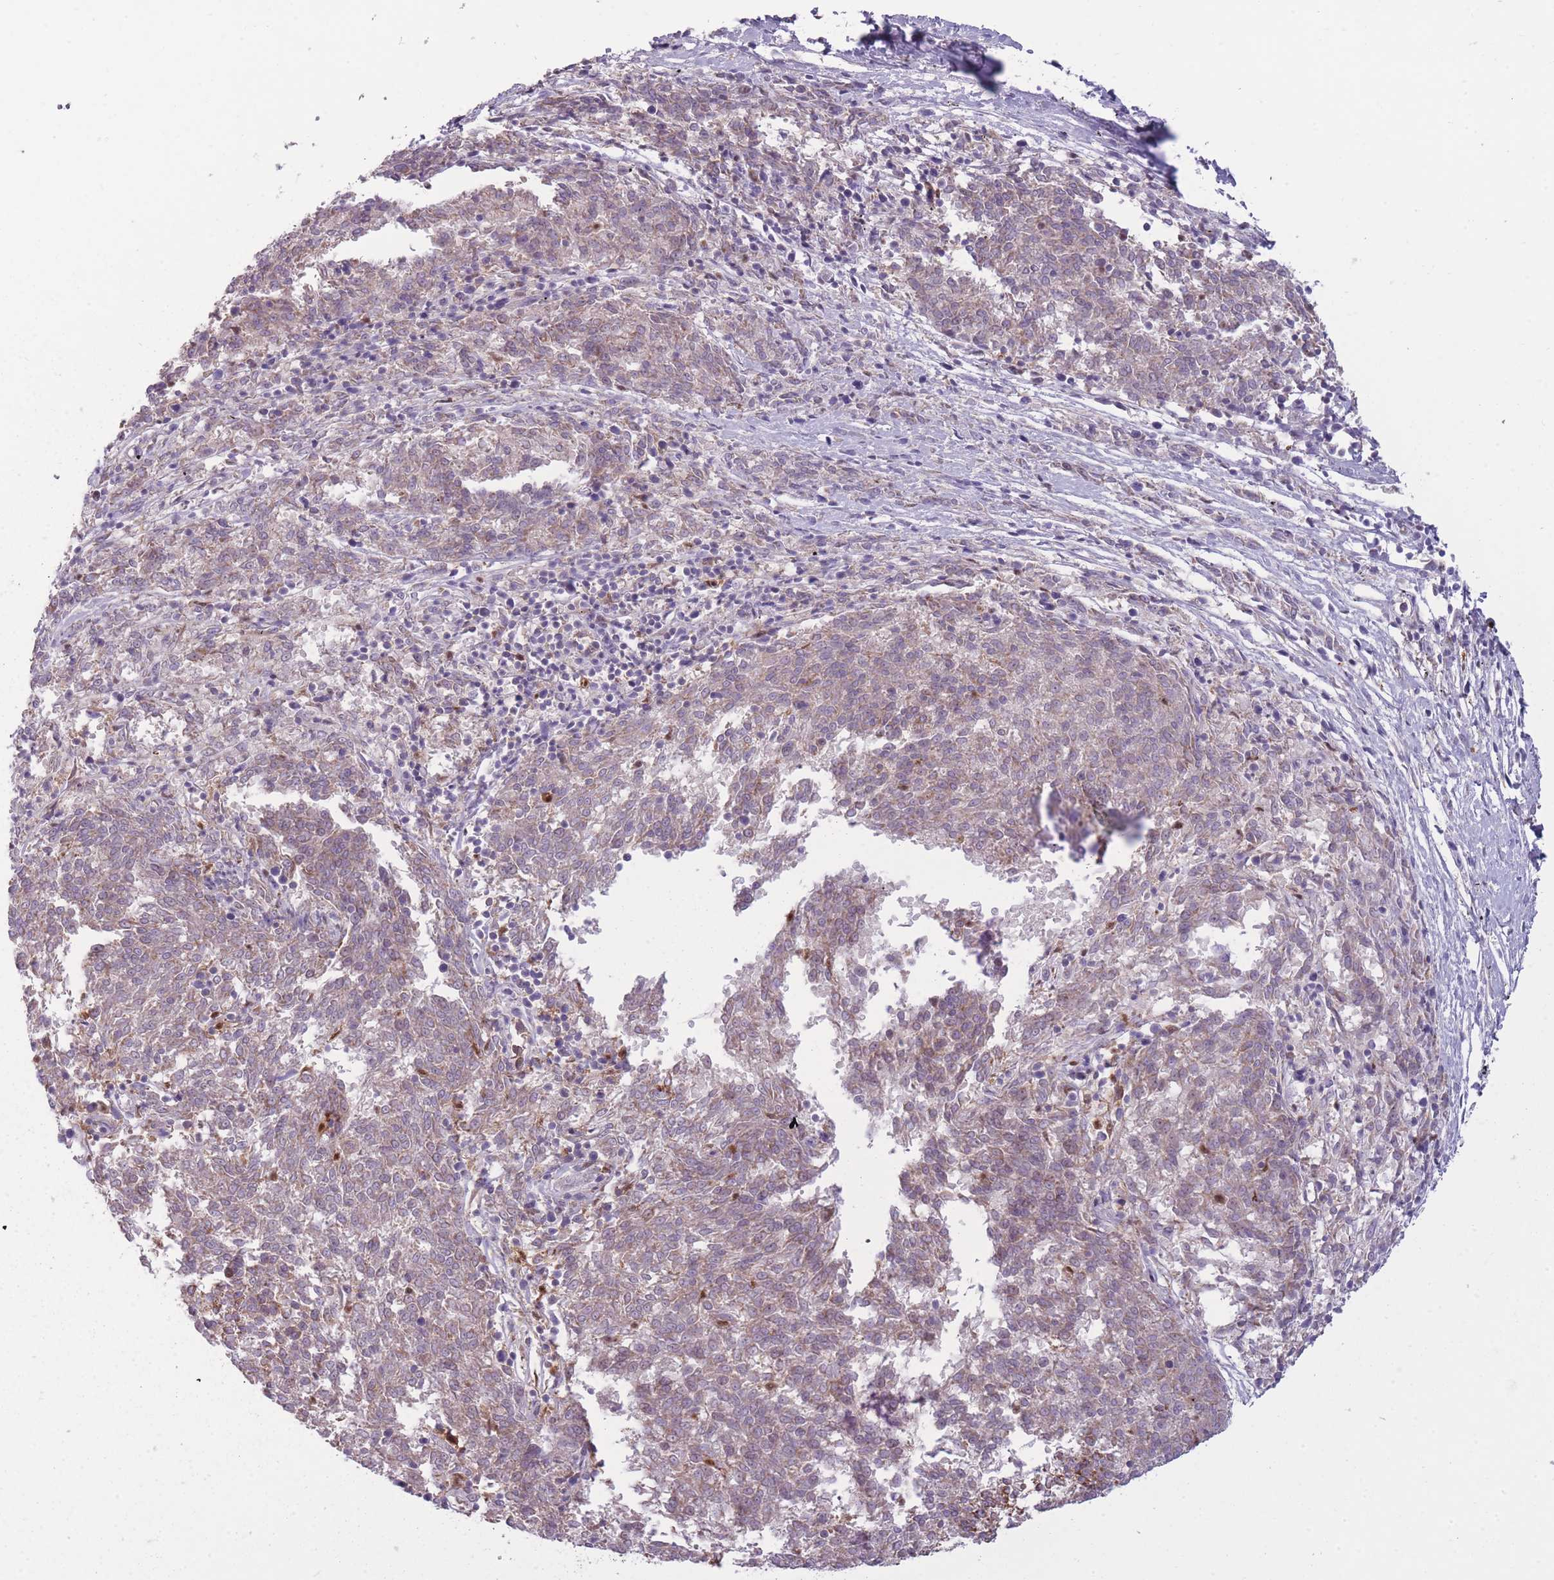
{"staining": {"intensity": "negative", "quantity": "none", "location": "none"}, "tissue": "melanoma", "cell_type": "Tumor cells", "image_type": "cancer", "snomed": [{"axis": "morphology", "description": "Malignant melanoma, NOS"}, {"axis": "topography", "description": "Skin"}], "caption": "This is a photomicrograph of immunohistochemistry (IHC) staining of malignant melanoma, which shows no positivity in tumor cells.", "gene": "LGALS9", "patient": {"sex": "female", "age": 72}}